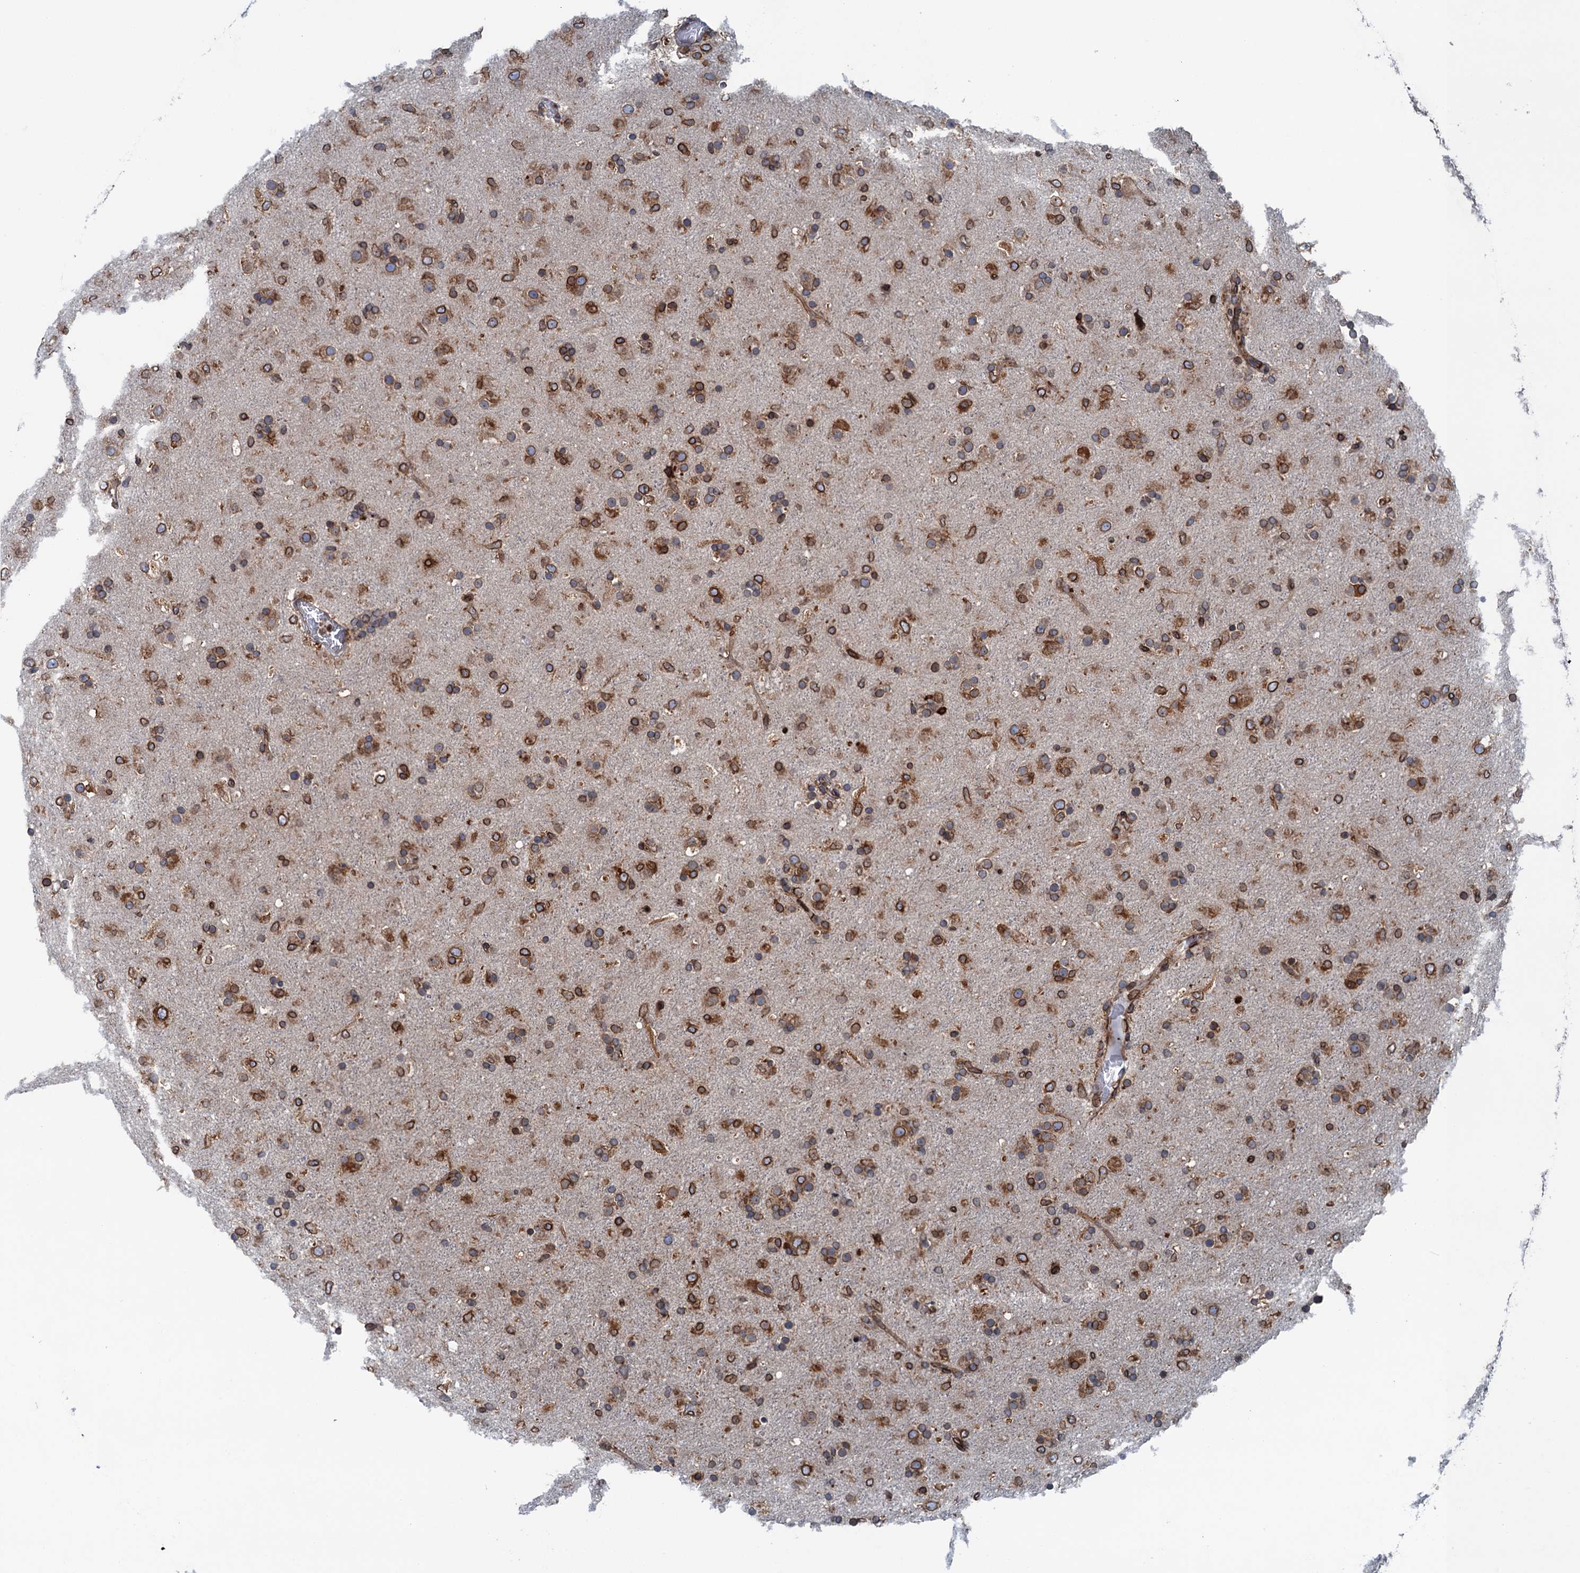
{"staining": {"intensity": "strong", "quantity": ">75%", "location": "cytoplasmic/membranous"}, "tissue": "glioma", "cell_type": "Tumor cells", "image_type": "cancer", "snomed": [{"axis": "morphology", "description": "Glioma, malignant, Low grade"}, {"axis": "topography", "description": "Brain"}], "caption": "Strong cytoplasmic/membranous expression is present in about >75% of tumor cells in malignant glioma (low-grade).", "gene": "TMEM205", "patient": {"sex": "male", "age": 65}}